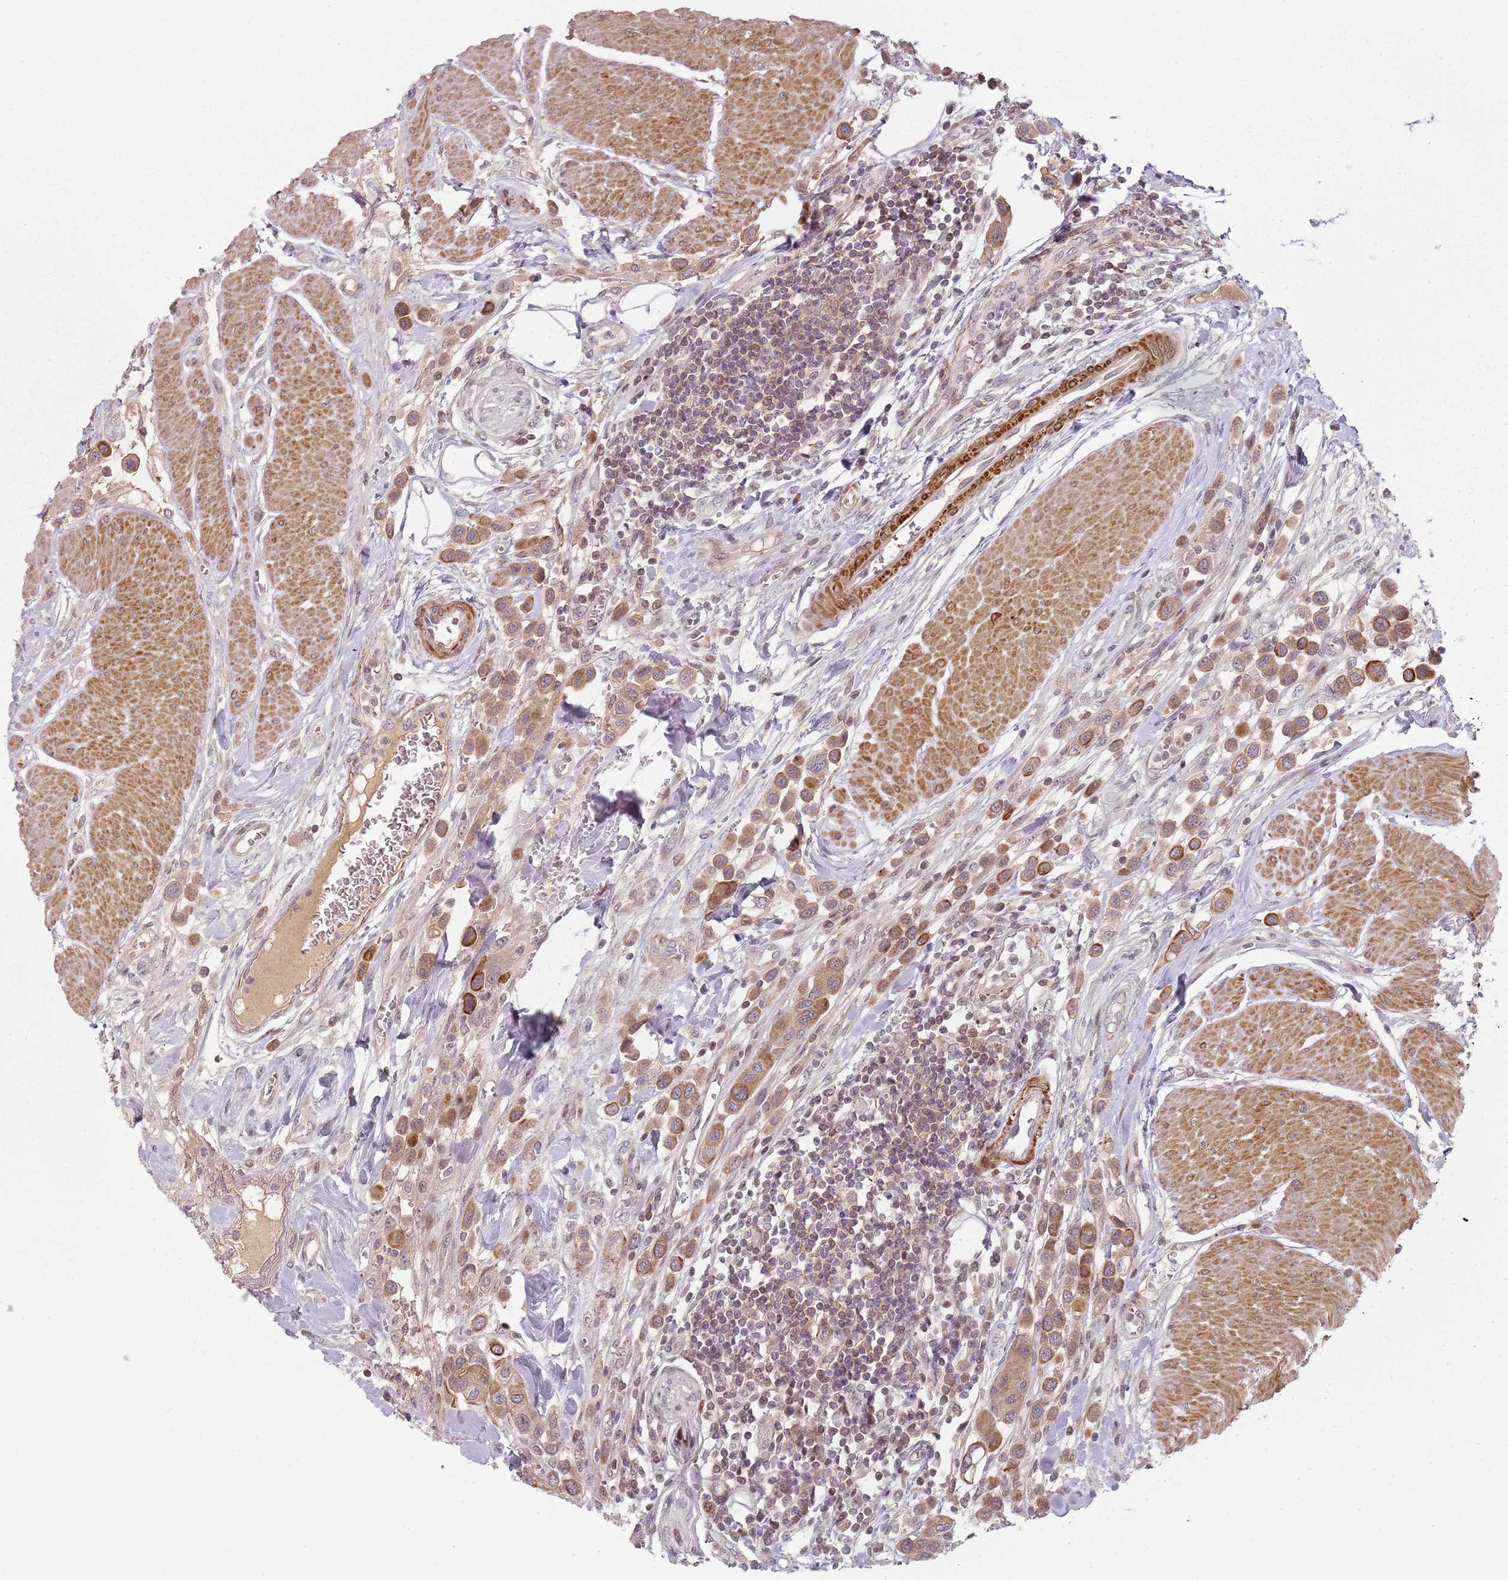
{"staining": {"intensity": "moderate", "quantity": ">75%", "location": "cytoplasmic/membranous"}, "tissue": "urothelial cancer", "cell_type": "Tumor cells", "image_type": "cancer", "snomed": [{"axis": "morphology", "description": "Urothelial carcinoma, High grade"}, {"axis": "topography", "description": "Urinary bladder"}], "caption": "Immunohistochemical staining of urothelial cancer demonstrates medium levels of moderate cytoplasmic/membranous protein positivity in about >75% of tumor cells. Nuclei are stained in blue.", "gene": "RPS6KA2", "patient": {"sex": "male", "age": 50}}